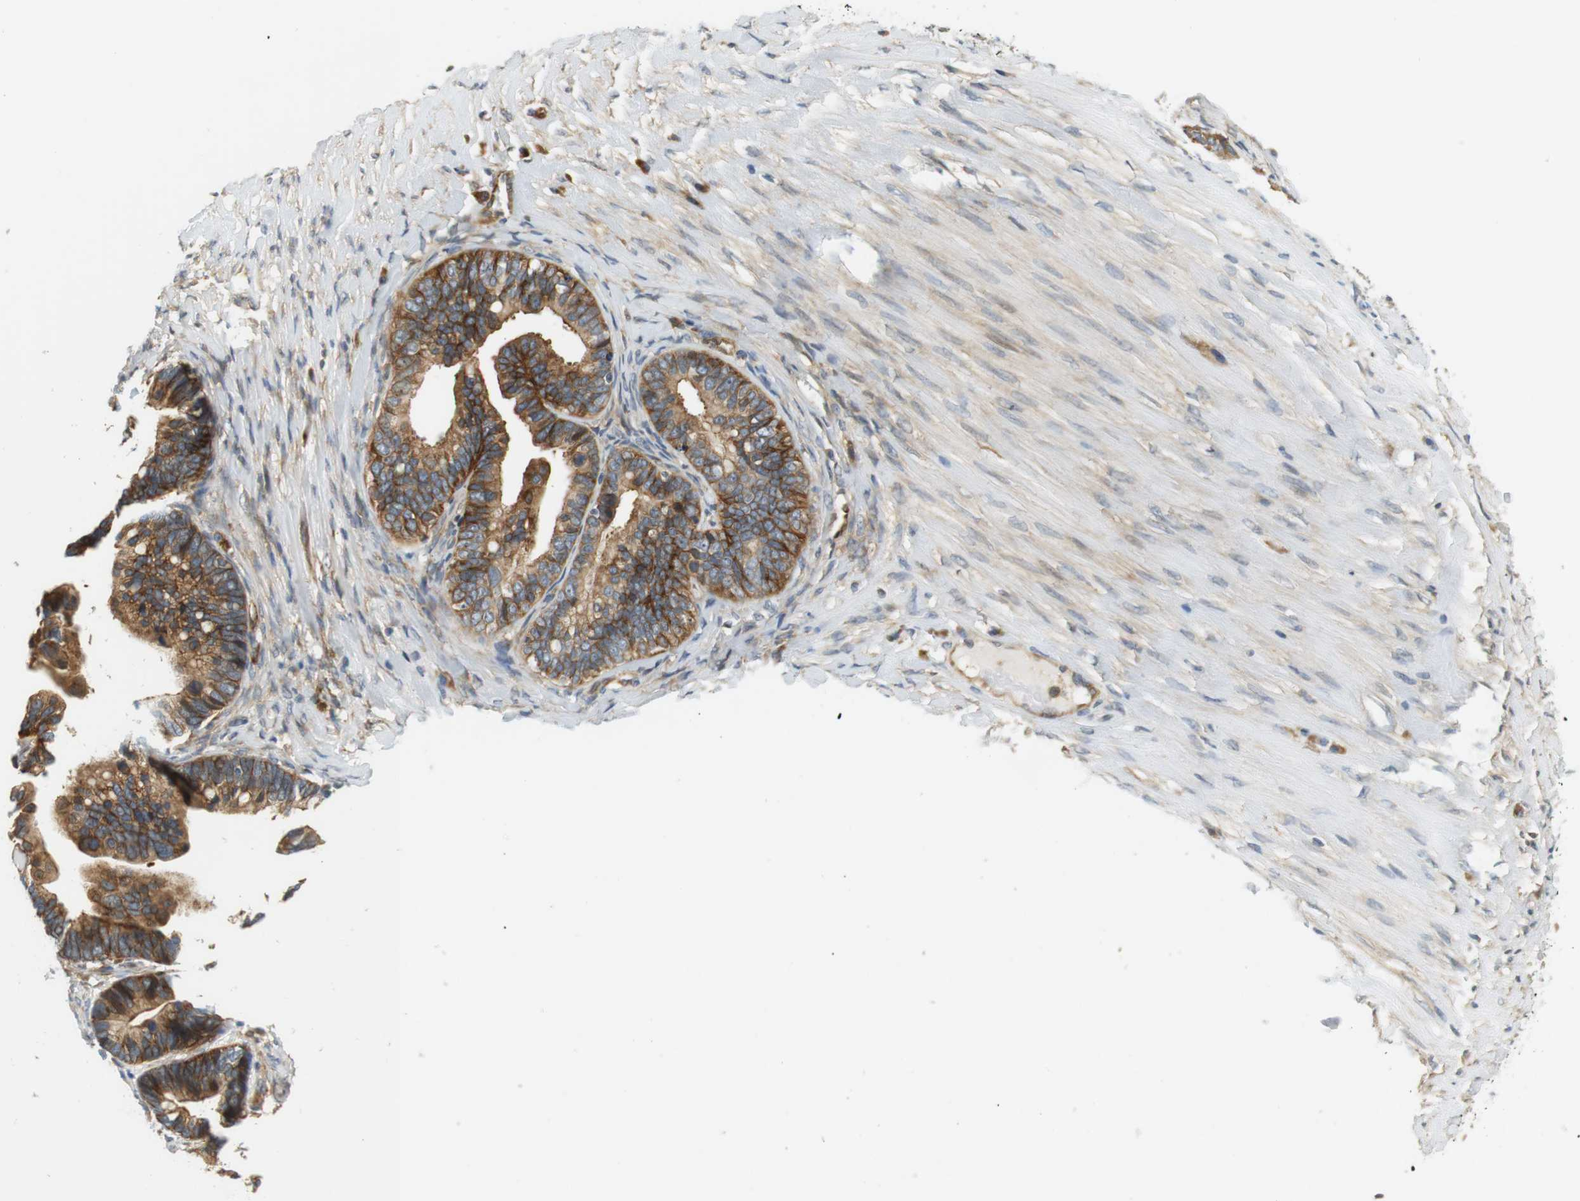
{"staining": {"intensity": "strong", "quantity": ">75%", "location": "cytoplasmic/membranous"}, "tissue": "ovarian cancer", "cell_type": "Tumor cells", "image_type": "cancer", "snomed": [{"axis": "morphology", "description": "Cystadenocarcinoma, serous, NOS"}, {"axis": "topography", "description": "Ovary"}], "caption": "Ovarian cancer was stained to show a protein in brown. There is high levels of strong cytoplasmic/membranous expression in about >75% of tumor cells.", "gene": "SH3GLB1", "patient": {"sex": "female", "age": 56}}